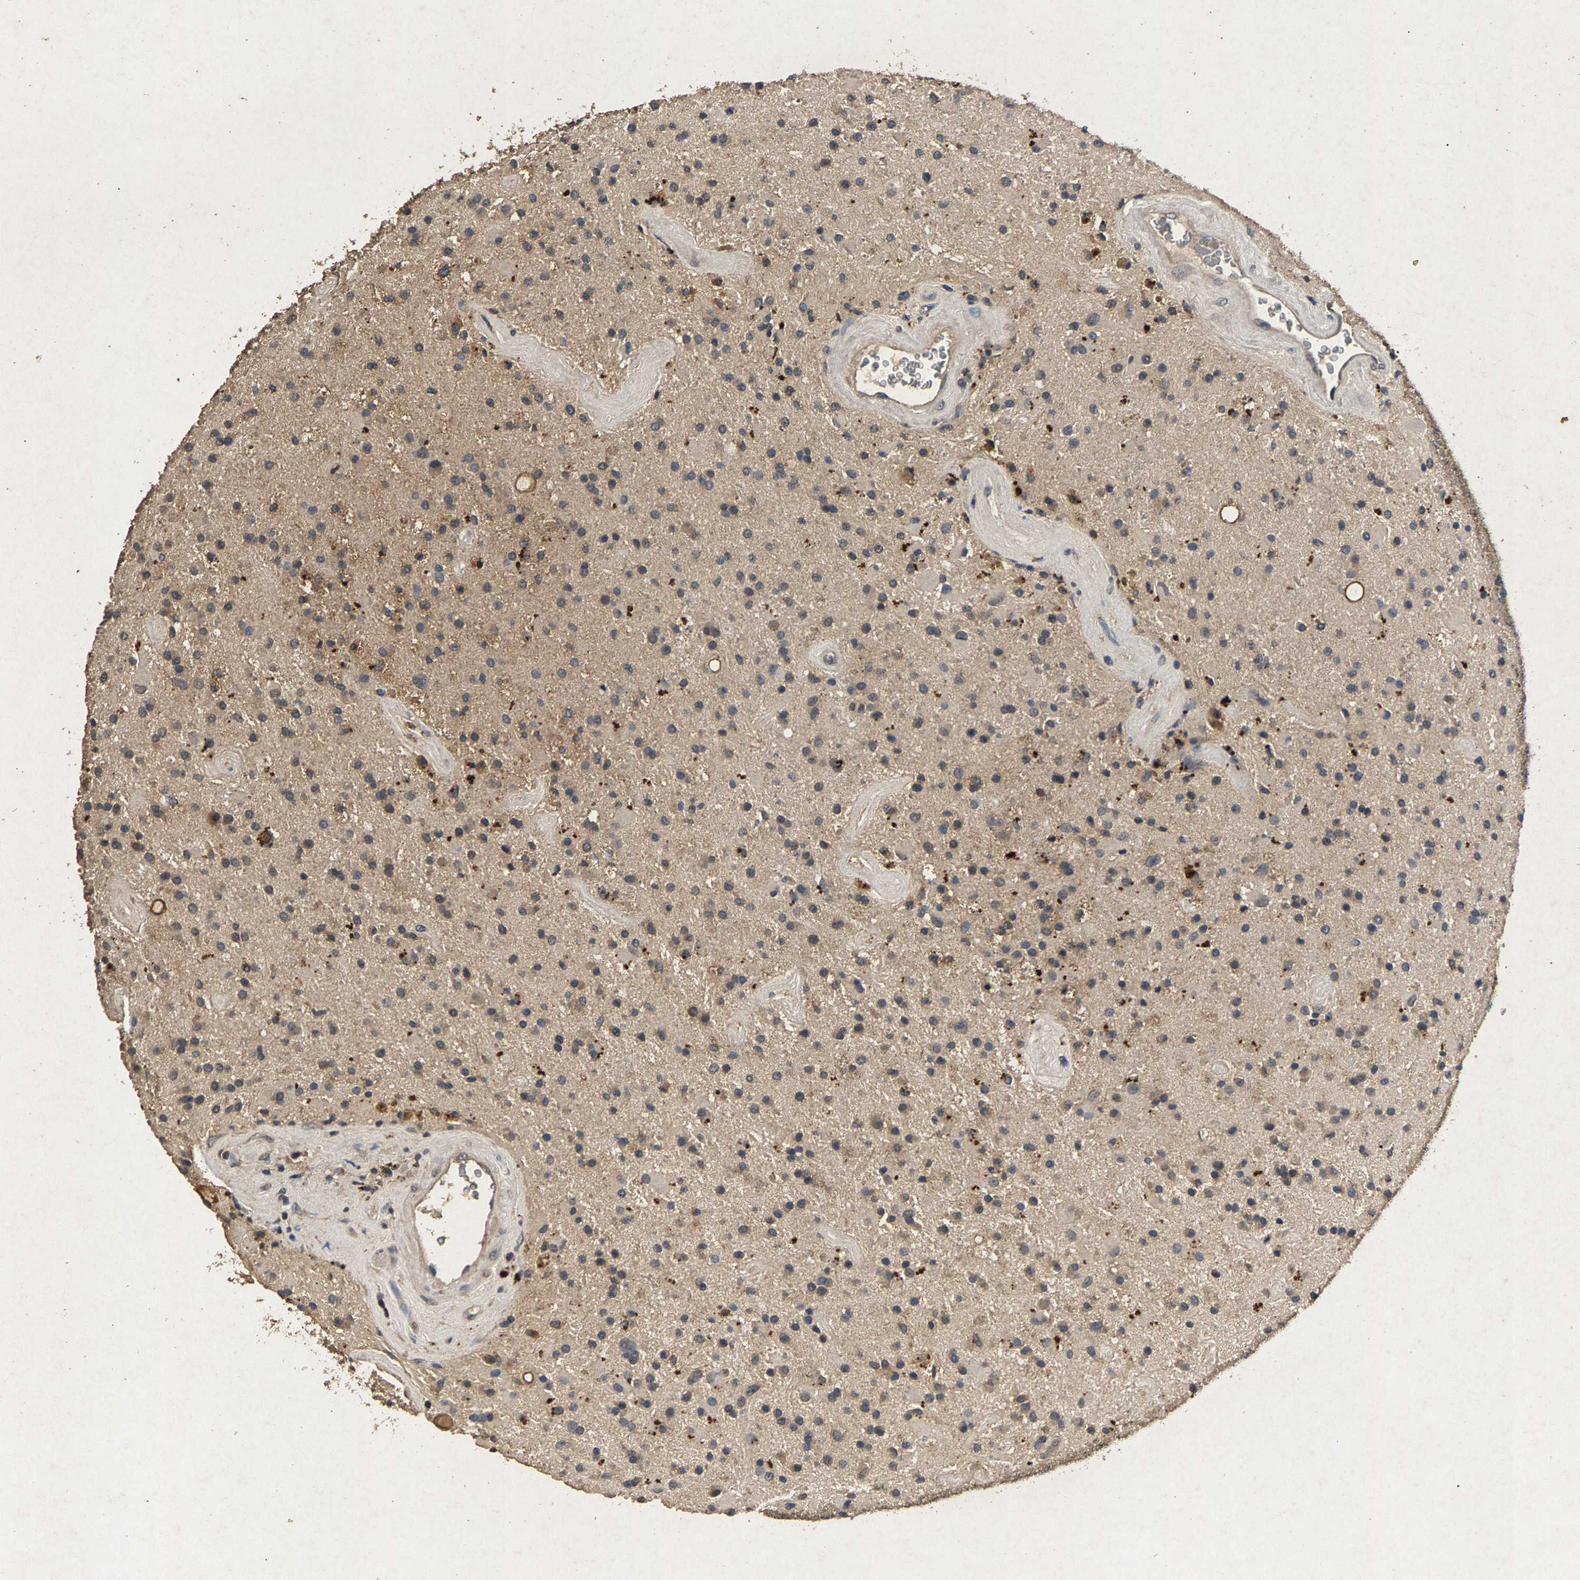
{"staining": {"intensity": "weak", "quantity": ">75%", "location": "cytoplasmic/membranous"}, "tissue": "glioma", "cell_type": "Tumor cells", "image_type": "cancer", "snomed": [{"axis": "morphology", "description": "Glioma, malignant, Low grade"}, {"axis": "topography", "description": "Brain"}], "caption": "Immunohistochemistry (DAB) staining of human low-grade glioma (malignant) demonstrates weak cytoplasmic/membranous protein expression in approximately >75% of tumor cells.", "gene": "PPP1CC", "patient": {"sex": "male", "age": 58}}